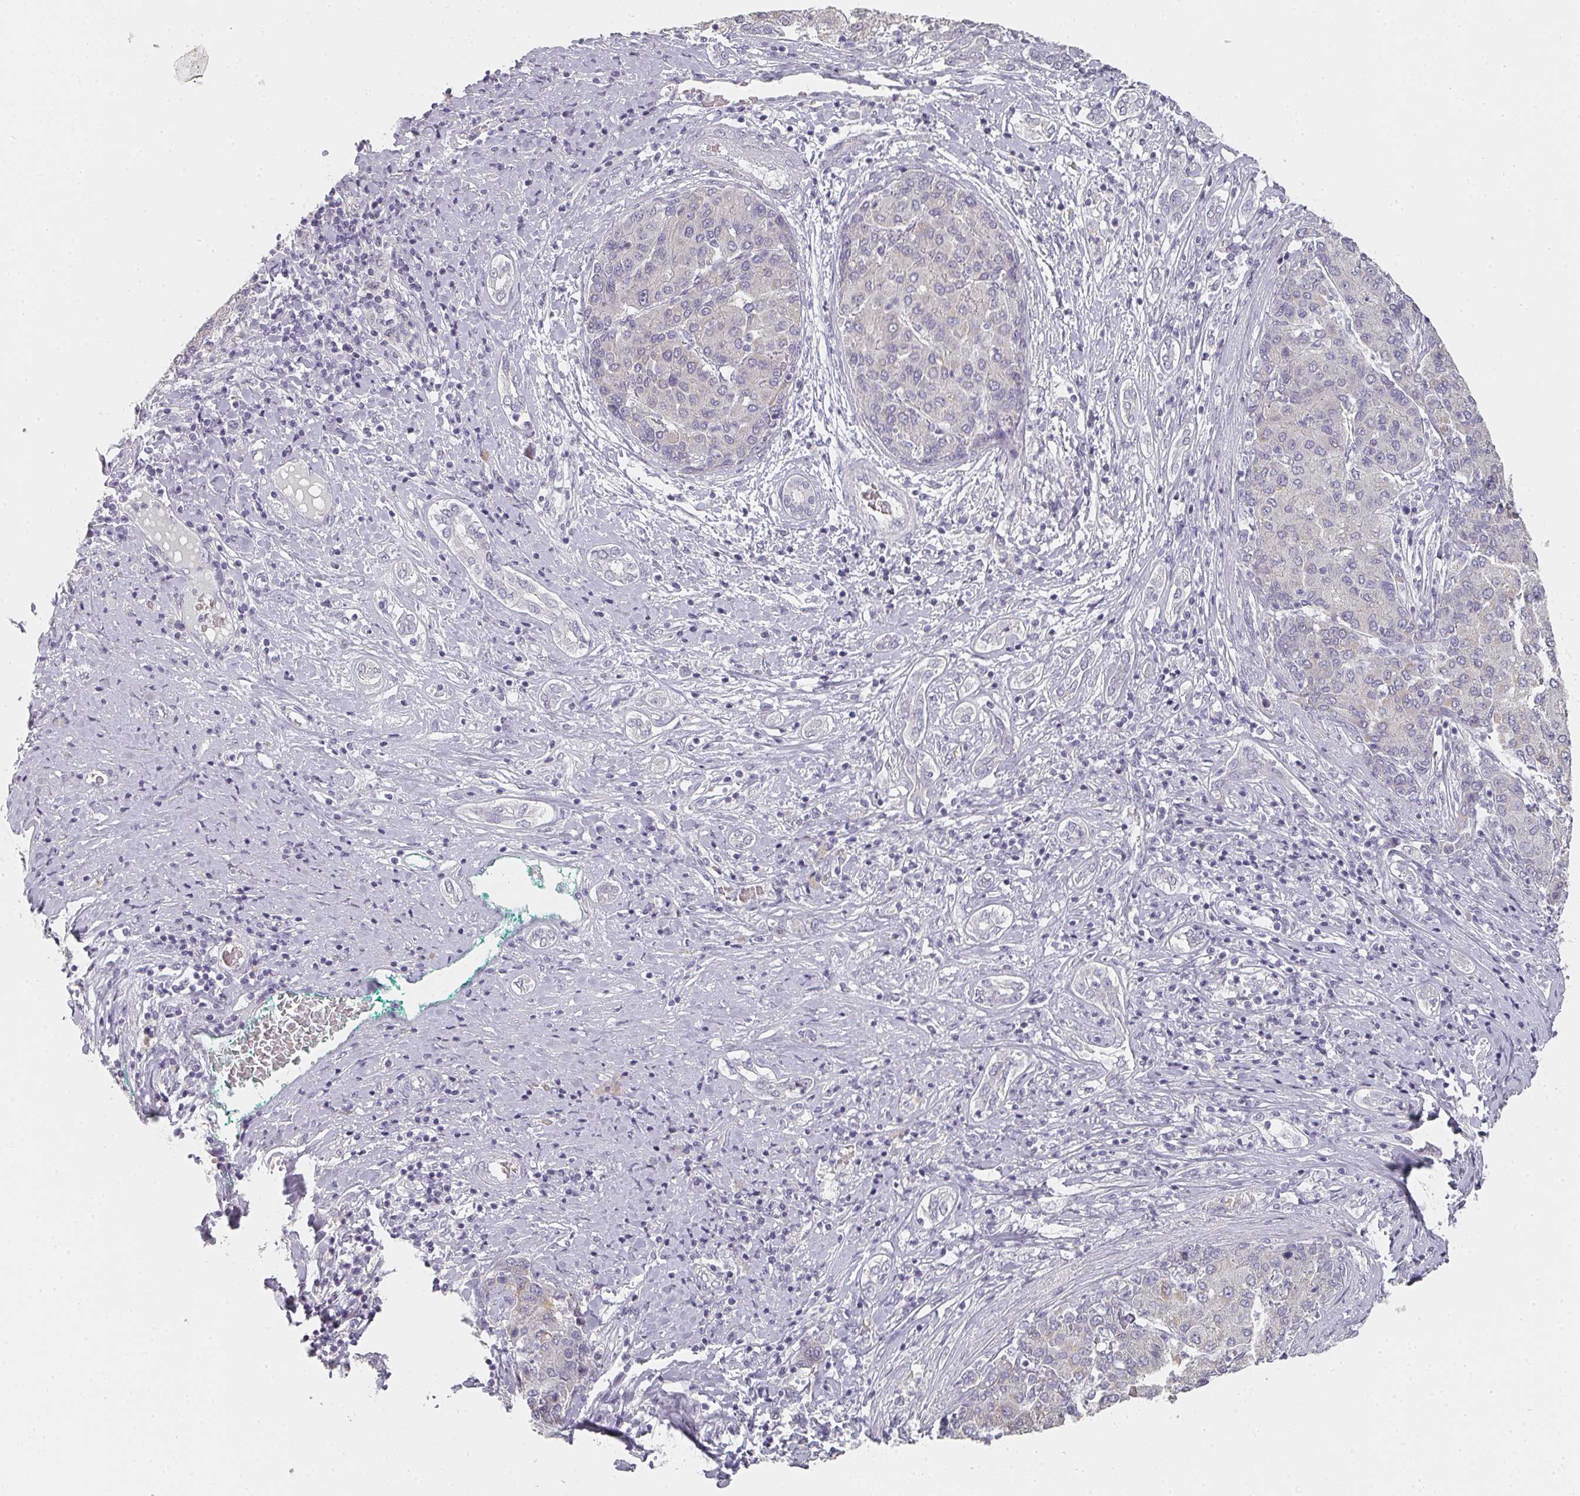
{"staining": {"intensity": "negative", "quantity": "none", "location": "none"}, "tissue": "liver cancer", "cell_type": "Tumor cells", "image_type": "cancer", "snomed": [{"axis": "morphology", "description": "Carcinoma, Hepatocellular, NOS"}, {"axis": "topography", "description": "Liver"}], "caption": "Tumor cells show no significant protein staining in liver cancer (hepatocellular carcinoma).", "gene": "SHISA2", "patient": {"sex": "male", "age": 65}}